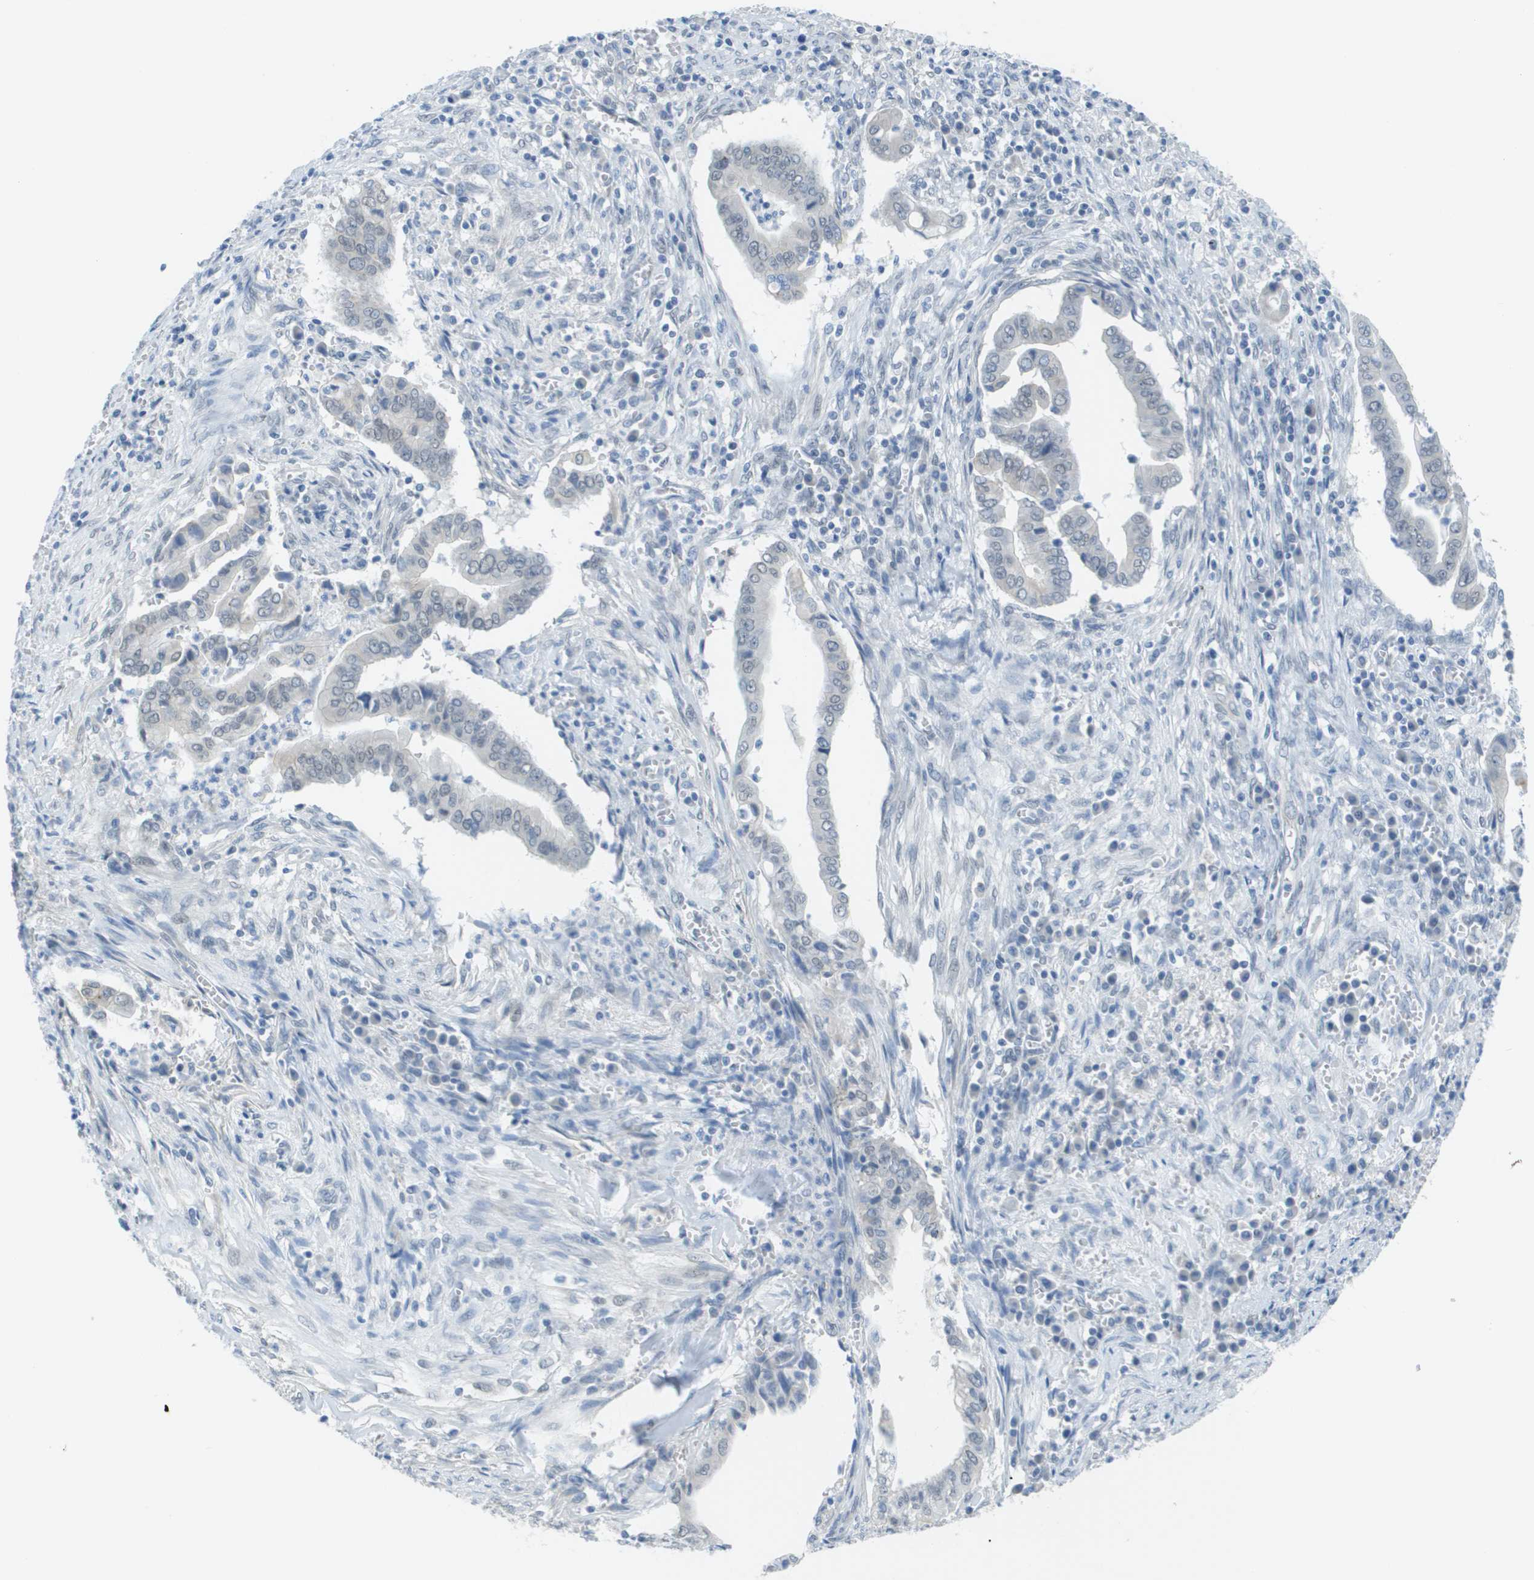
{"staining": {"intensity": "negative", "quantity": "none", "location": "none"}, "tissue": "cervical cancer", "cell_type": "Tumor cells", "image_type": "cancer", "snomed": [{"axis": "morphology", "description": "Adenocarcinoma, NOS"}, {"axis": "topography", "description": "Cervix"}], "caption": "A histopathology image of human cervical cancer (adenocarcinoma) is negative for staining in tumor cells.", "gene": "ARID1B", "patient": {"sex": "female", "age": 44}}